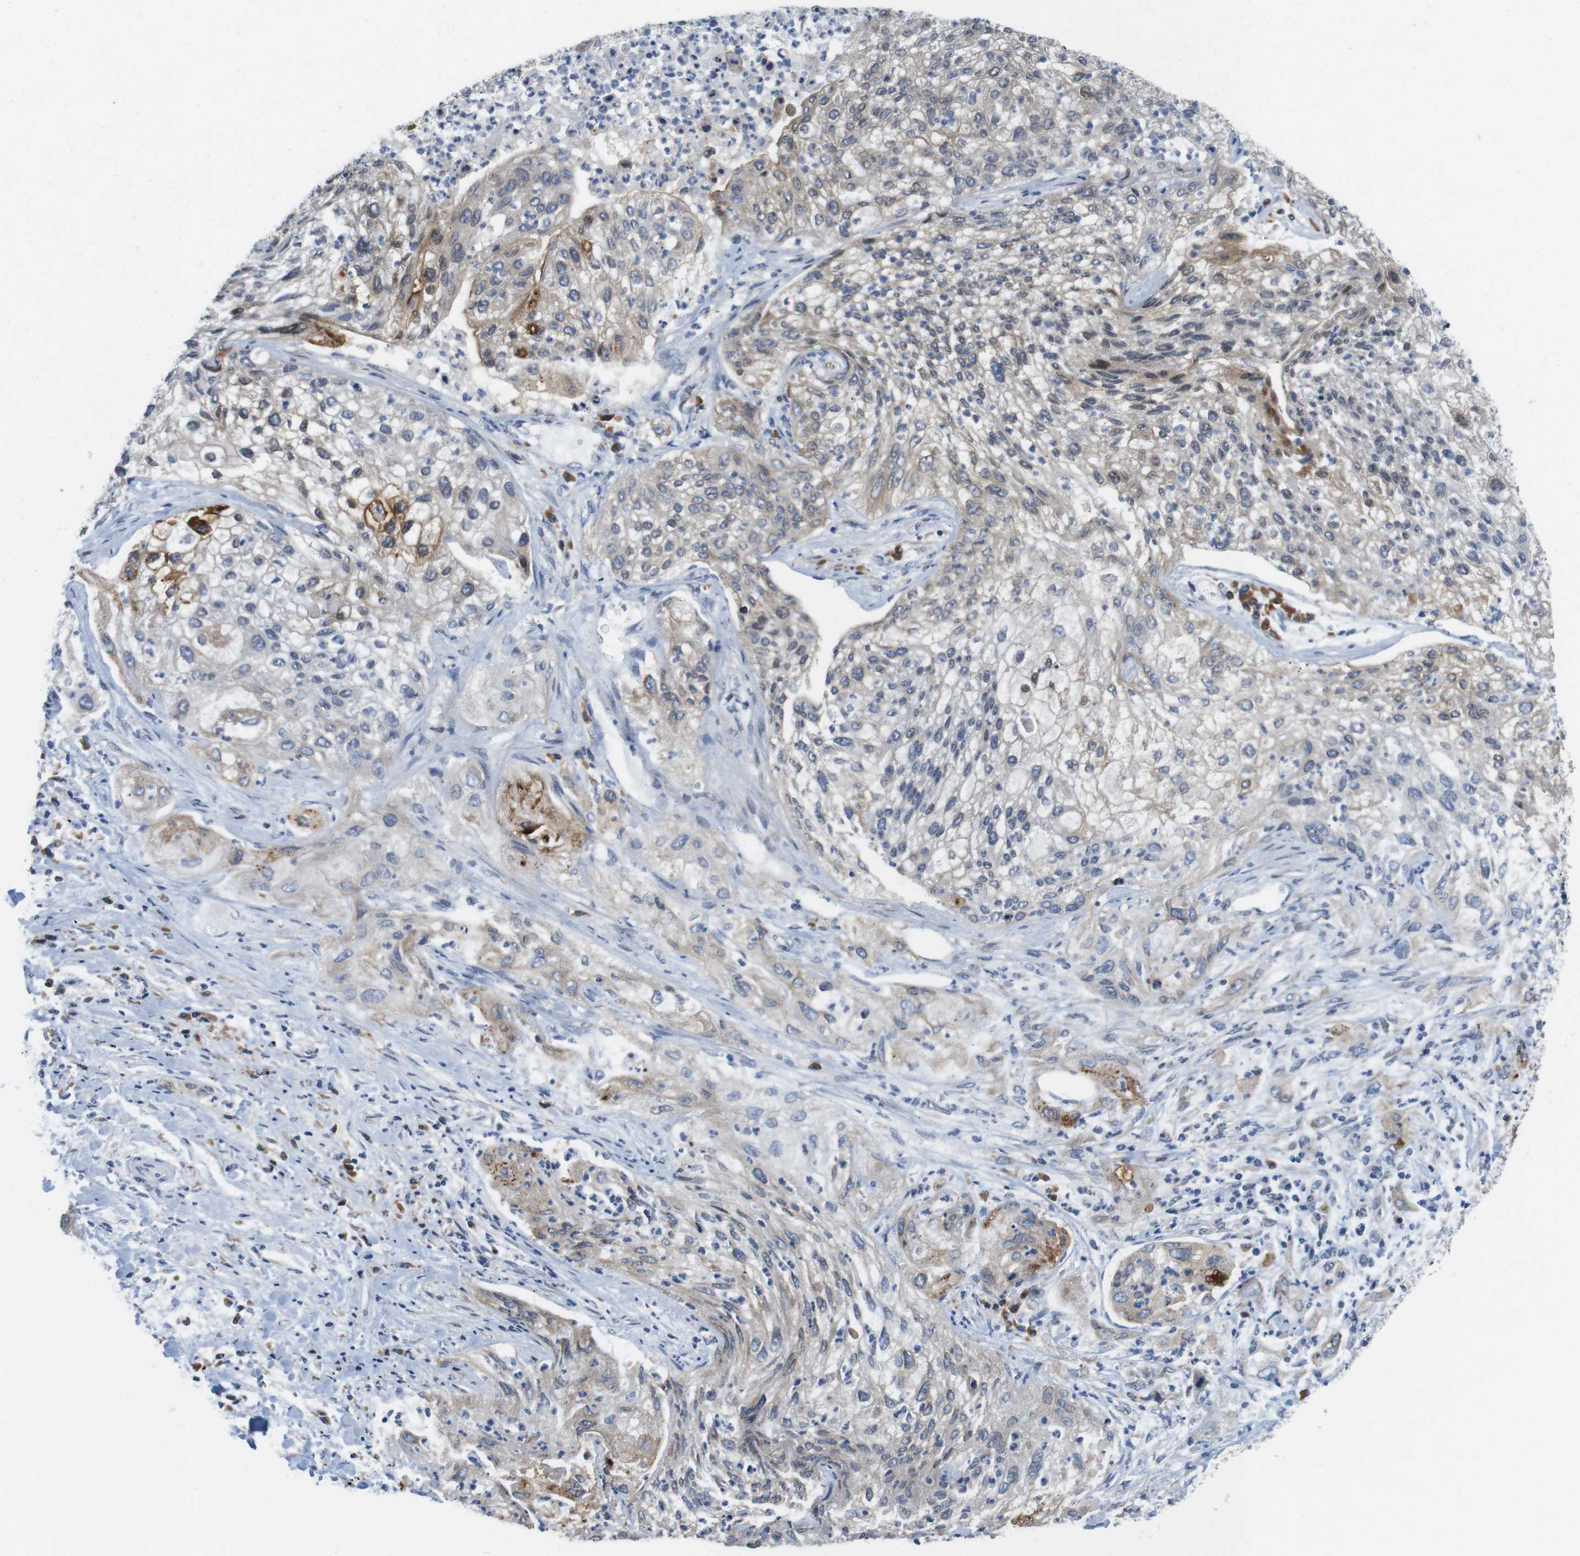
{"staining": {"intensity": "moderate", "quantity": ">75%", "location": "cytoplasmic/membranous"}, "tissue": "lung cancer", "cell_type": "Tumor cells", "image_type": "cancer", "snomed": [{"axis": "morphology", "description": "Inflammation, NOS"}, {"axis": "morphology", "description": "Squamous cell carcinoma, NOS"}, {"axis": "topography", "description": "Lymph node"}, {"axis": "topography", "description": "Soft tissue"}, {"axis": "topography", "description": "Lung"}], "caption": "Protein expression analysis of human squamous cell carcinoma (lung) reveals moderate cytoplasmic/membranous expression in about >75% of tumor cells. (brown staining indicates protein expression, while blue staining denotes nuclei).", "gene": "ERGIC3", "patient": {"sex": "male", "age": 66}}